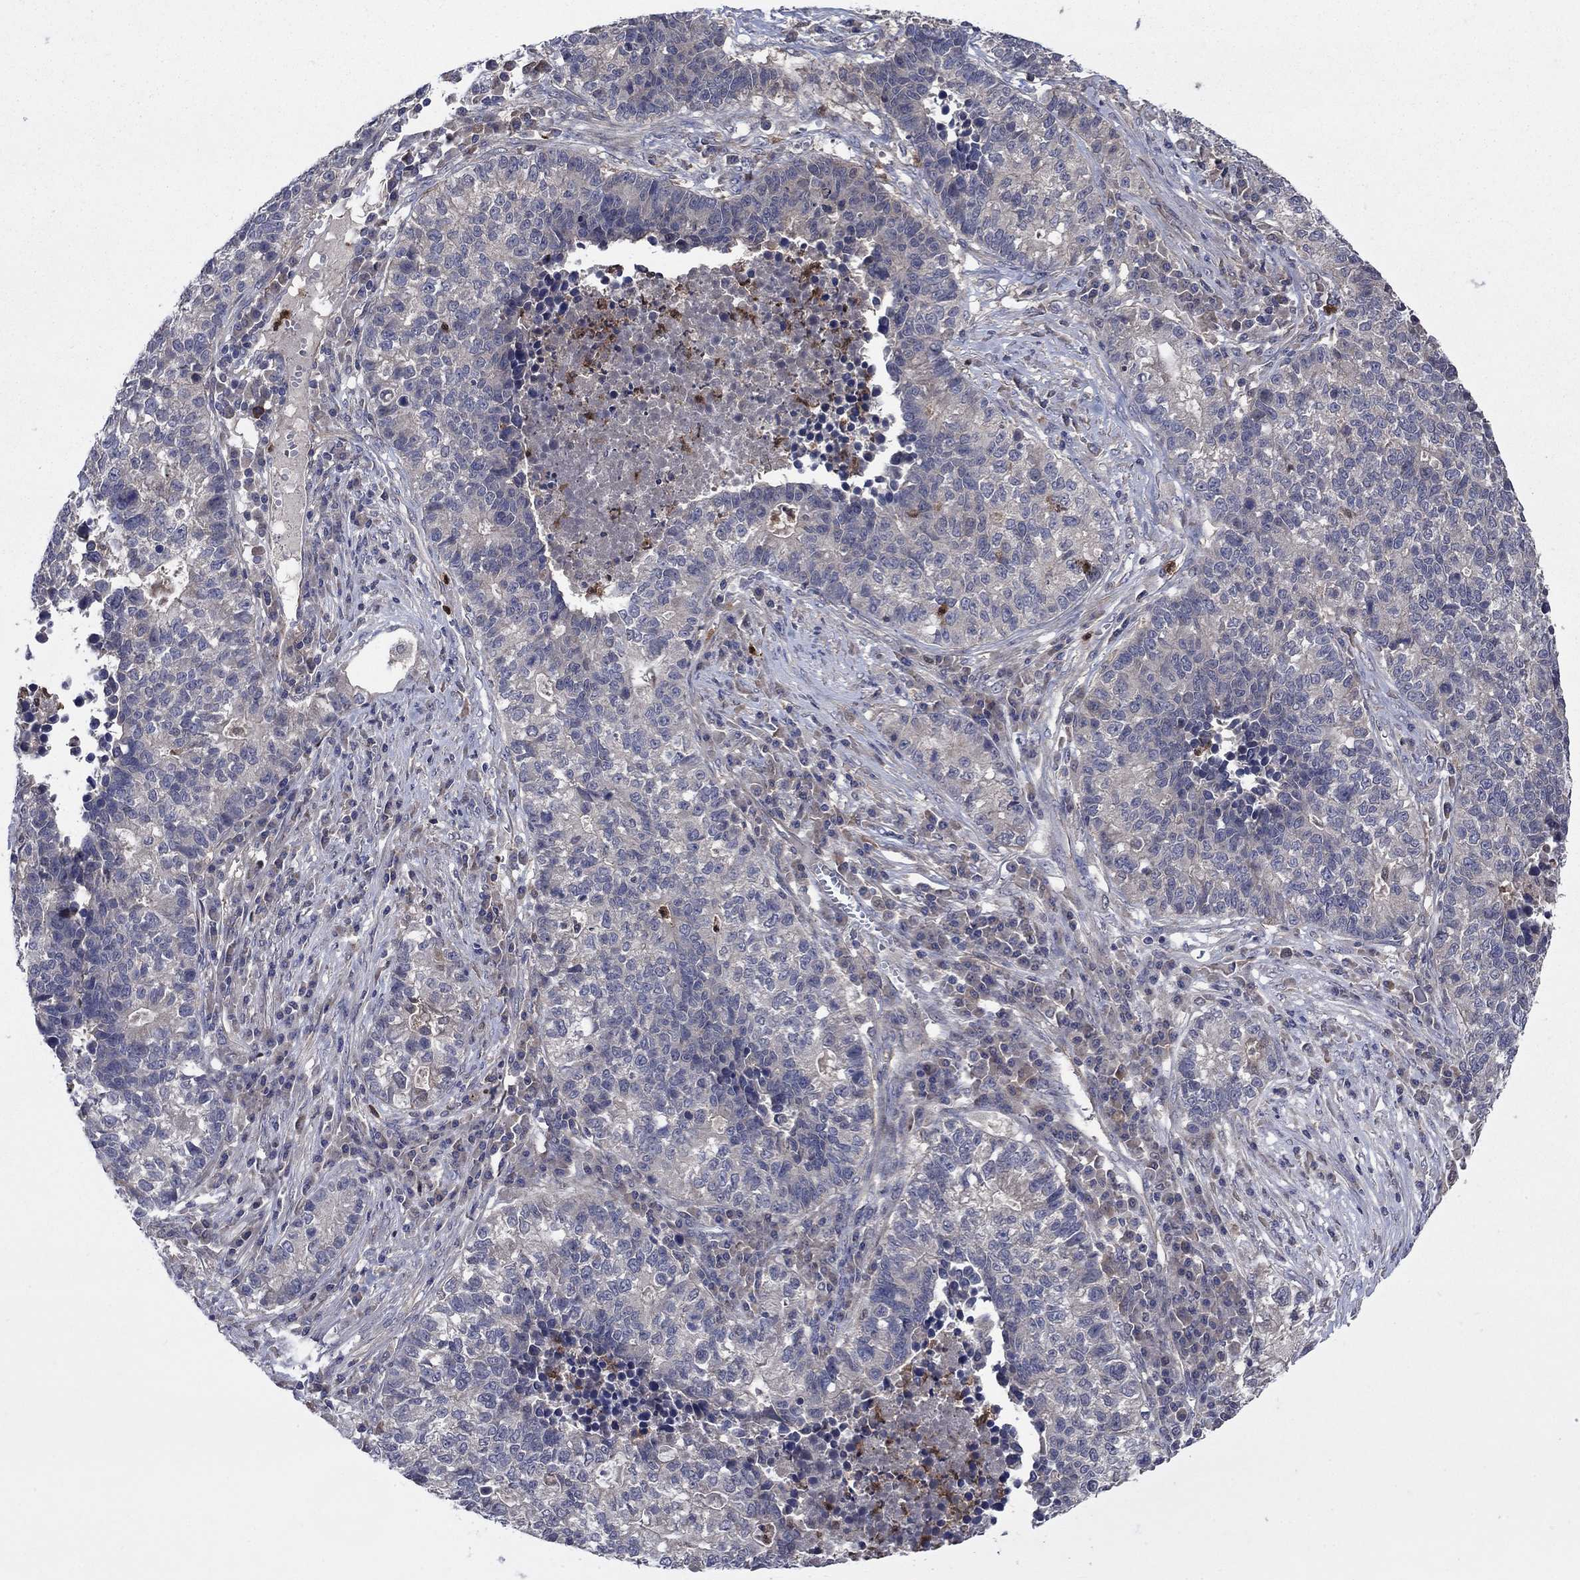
{"staining": {"intensity": "negative", "quantity": "none", "location": "none"}, "tissue": "lung cancer", "cell_type": "Tumor cells", "image_type": "cancer", "snomed": [{"axis": "morphology", "description": "Adenocarcinoma, NOS"}, {"axis": "topography", "description": "Lung"}], "caption": "Immunohistochemistry micrograph of neoplastic tissue: human adenocarcinoma (lung) stained with DAB (3,3'-diaminobenzidine) displays no significant protein staining in tumor cells.", "gene": "MSRB1", "patient": {"sex": "male", "age": 57}}